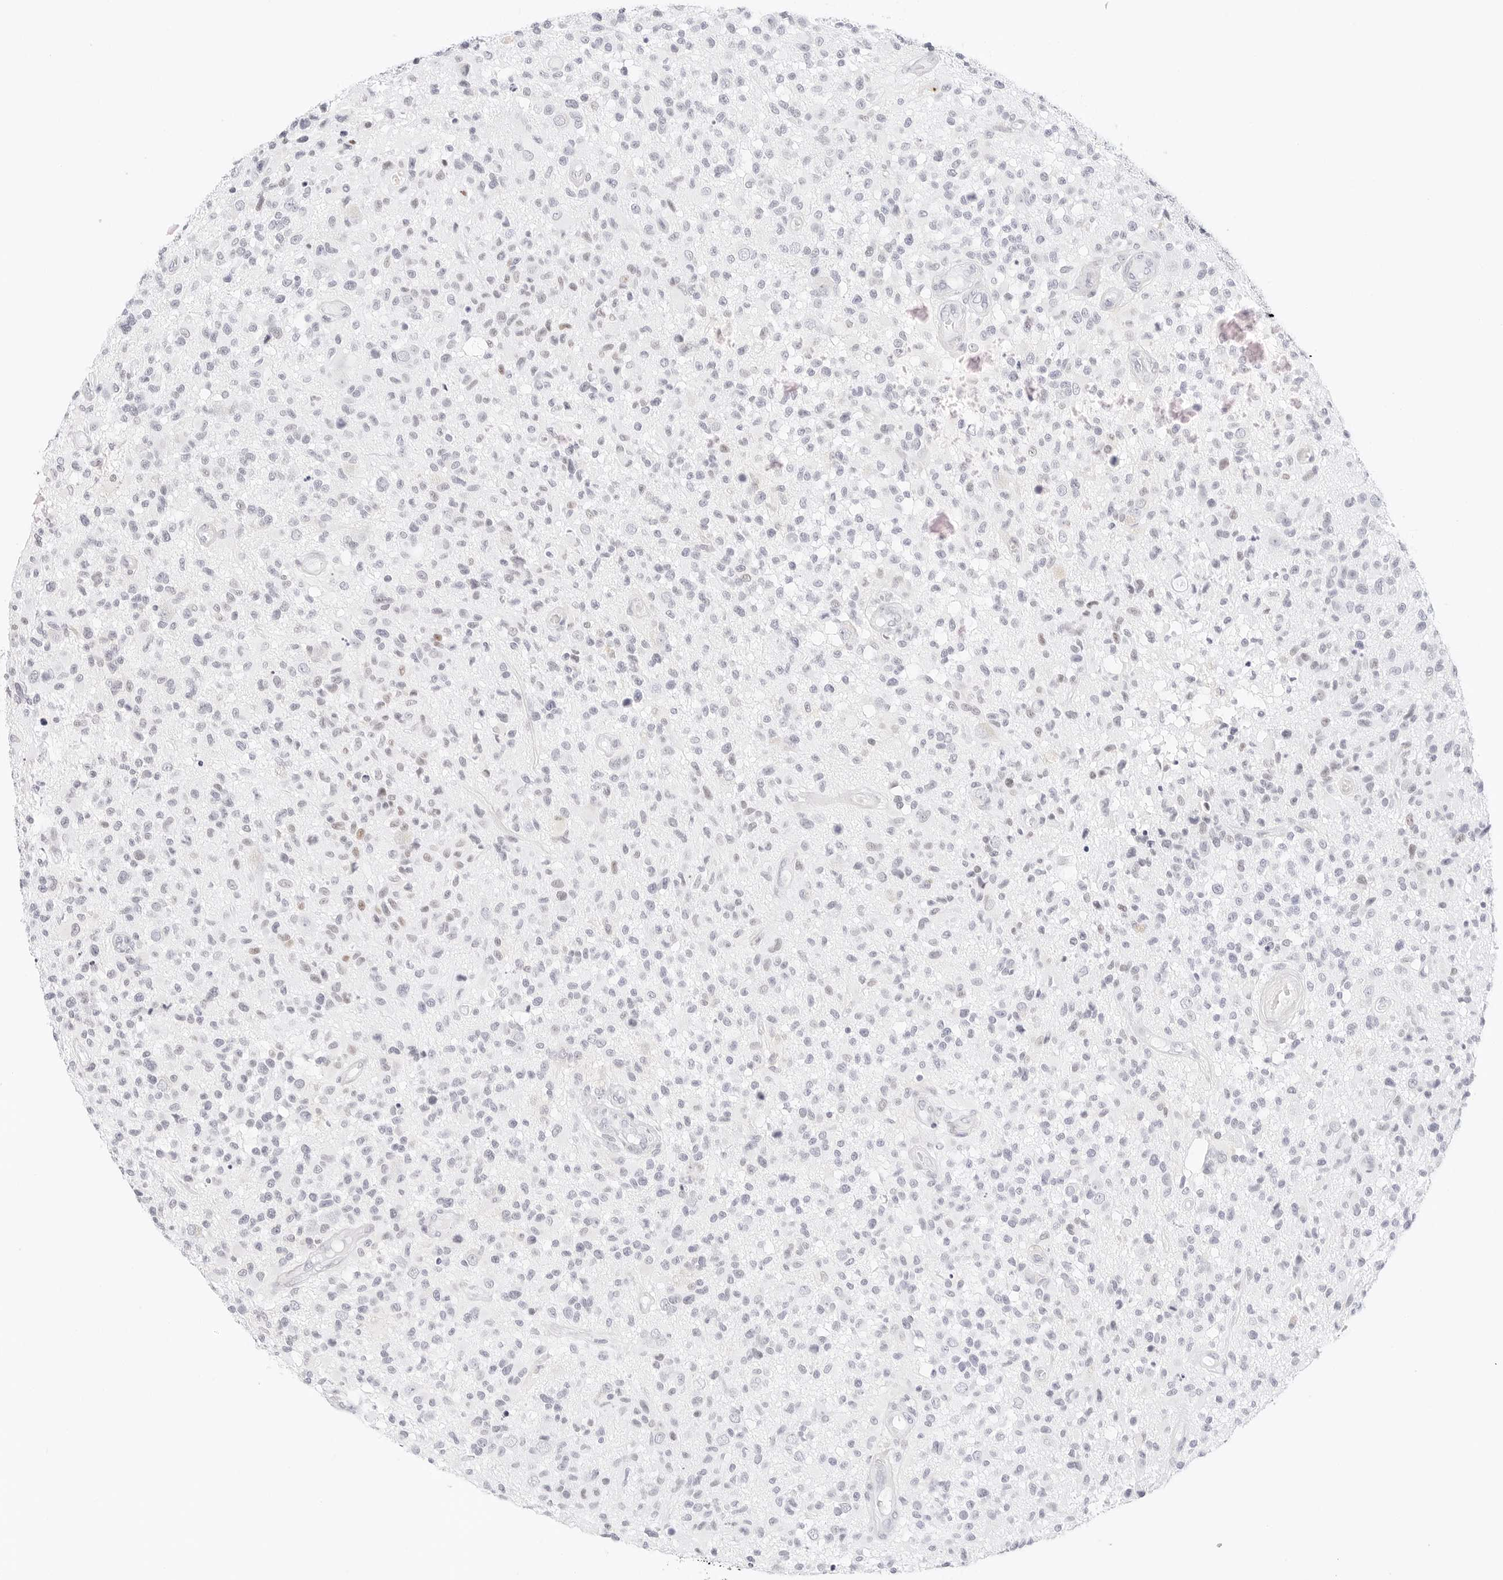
{"staining": {"intensity": "negative", "quantity": "none", "location": "none"}, "tissue": "glioma", "cell_type": "Tumor cells", "image_type": "cancer", "snomed": [{"axis": "morphology", "description": "Glioma, malignant, High grade"}, {"axis": "morphology", "description": "Glioblastoma, NOS"}, {"axis": "topography", "description": "Brain"}], "caption": "Protein analysis of glioma shows no significant expression in tumor cells.", "gene": "CDH1", "patient": {"sex": "male", "age": 60}}